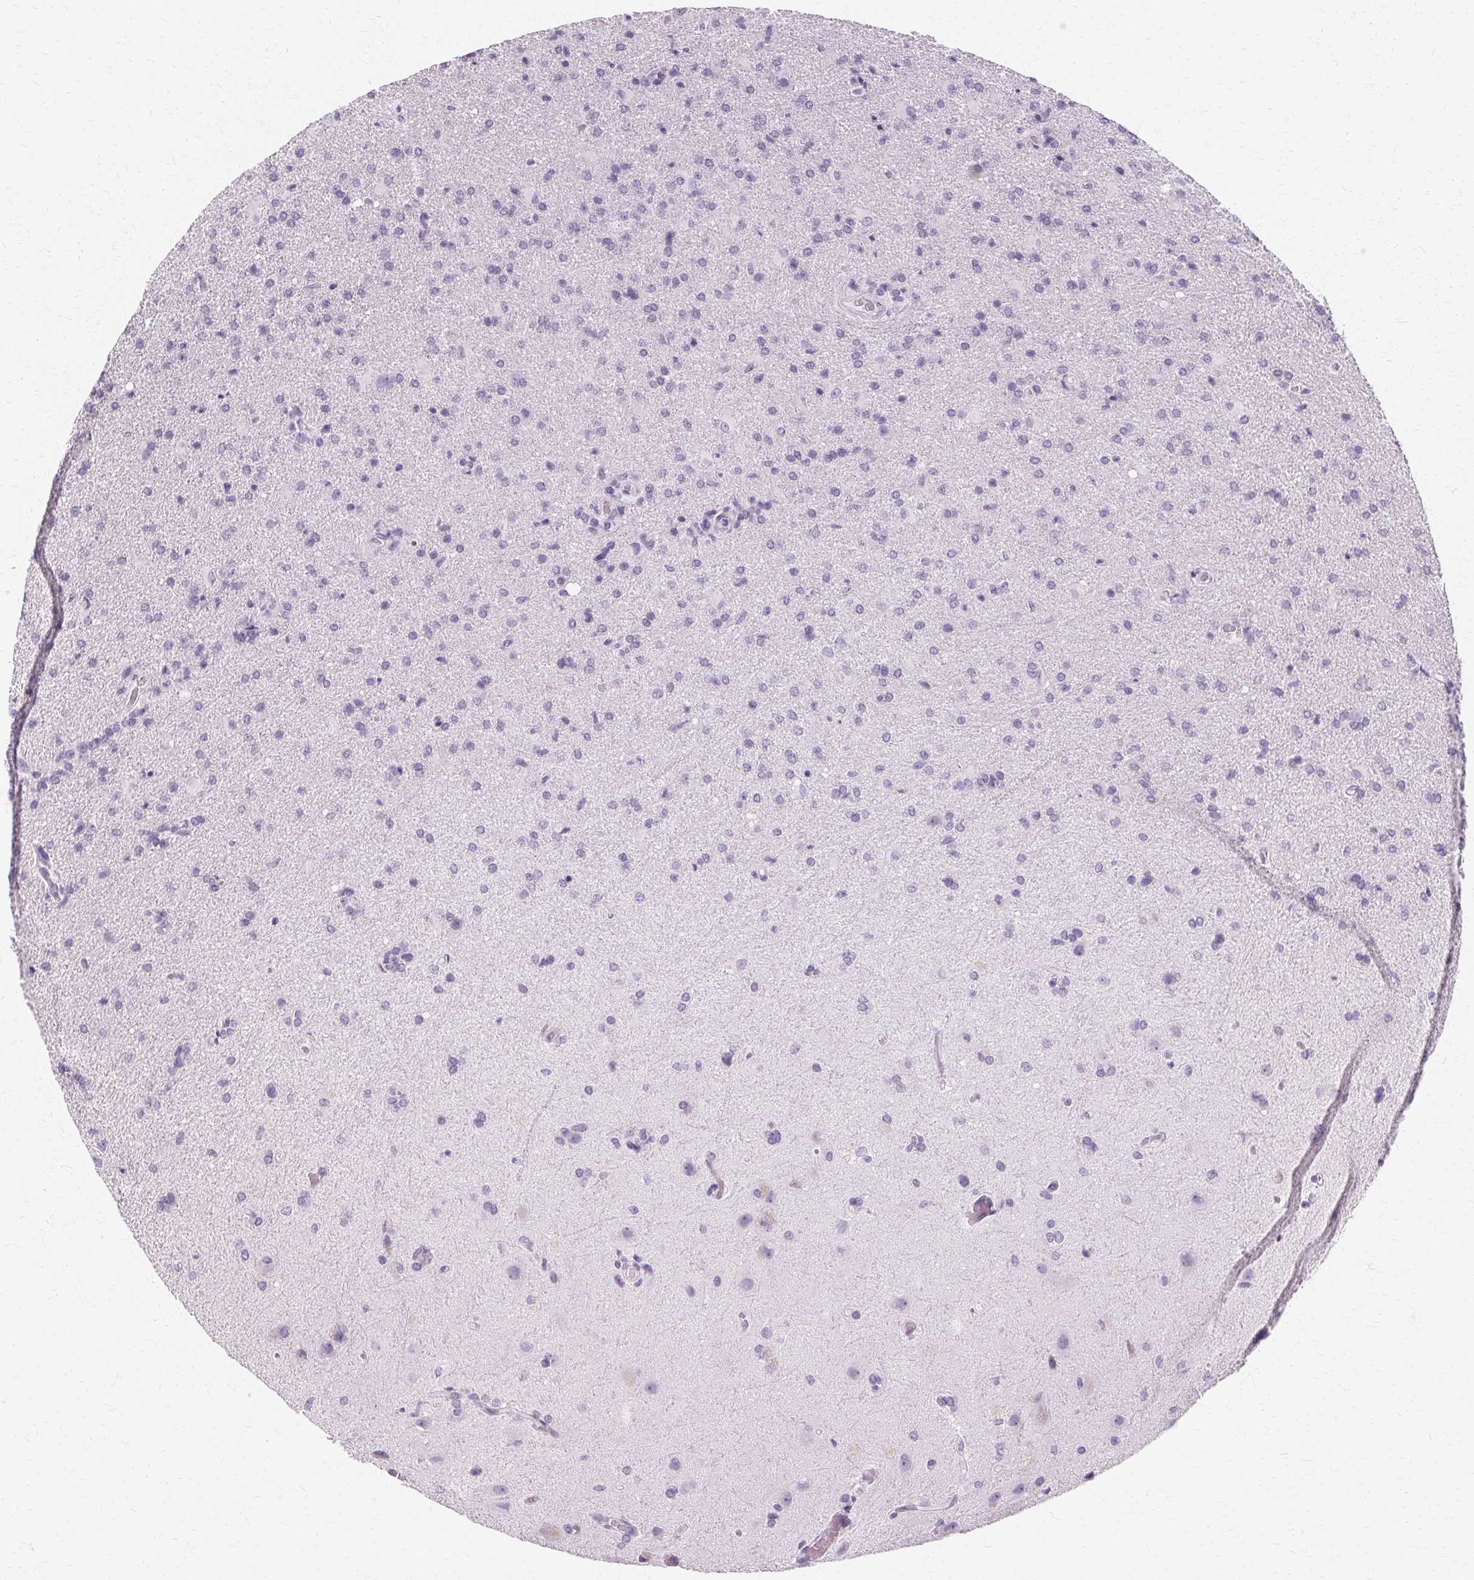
{"staining": {"intensity": "negative", "quantity": "none", "location": "none"}, "tissue": "glioma", "cell_type": "Tumor cells", "image_type": "cancer", "snomed": [{"axis": "morphology", "description": "Glioma, malignant, High grade"}, {"axis": "topography", "description": "Brain"}], "caption": "Immunohistochemical staining of human glioma demonstrates no significant expression in tumor cells. (DAB (3,3'-diaminobenzidine) IHC, high magnification).", "gene": "KRT6C", "patient": {"sex": "male", "age": 68}}